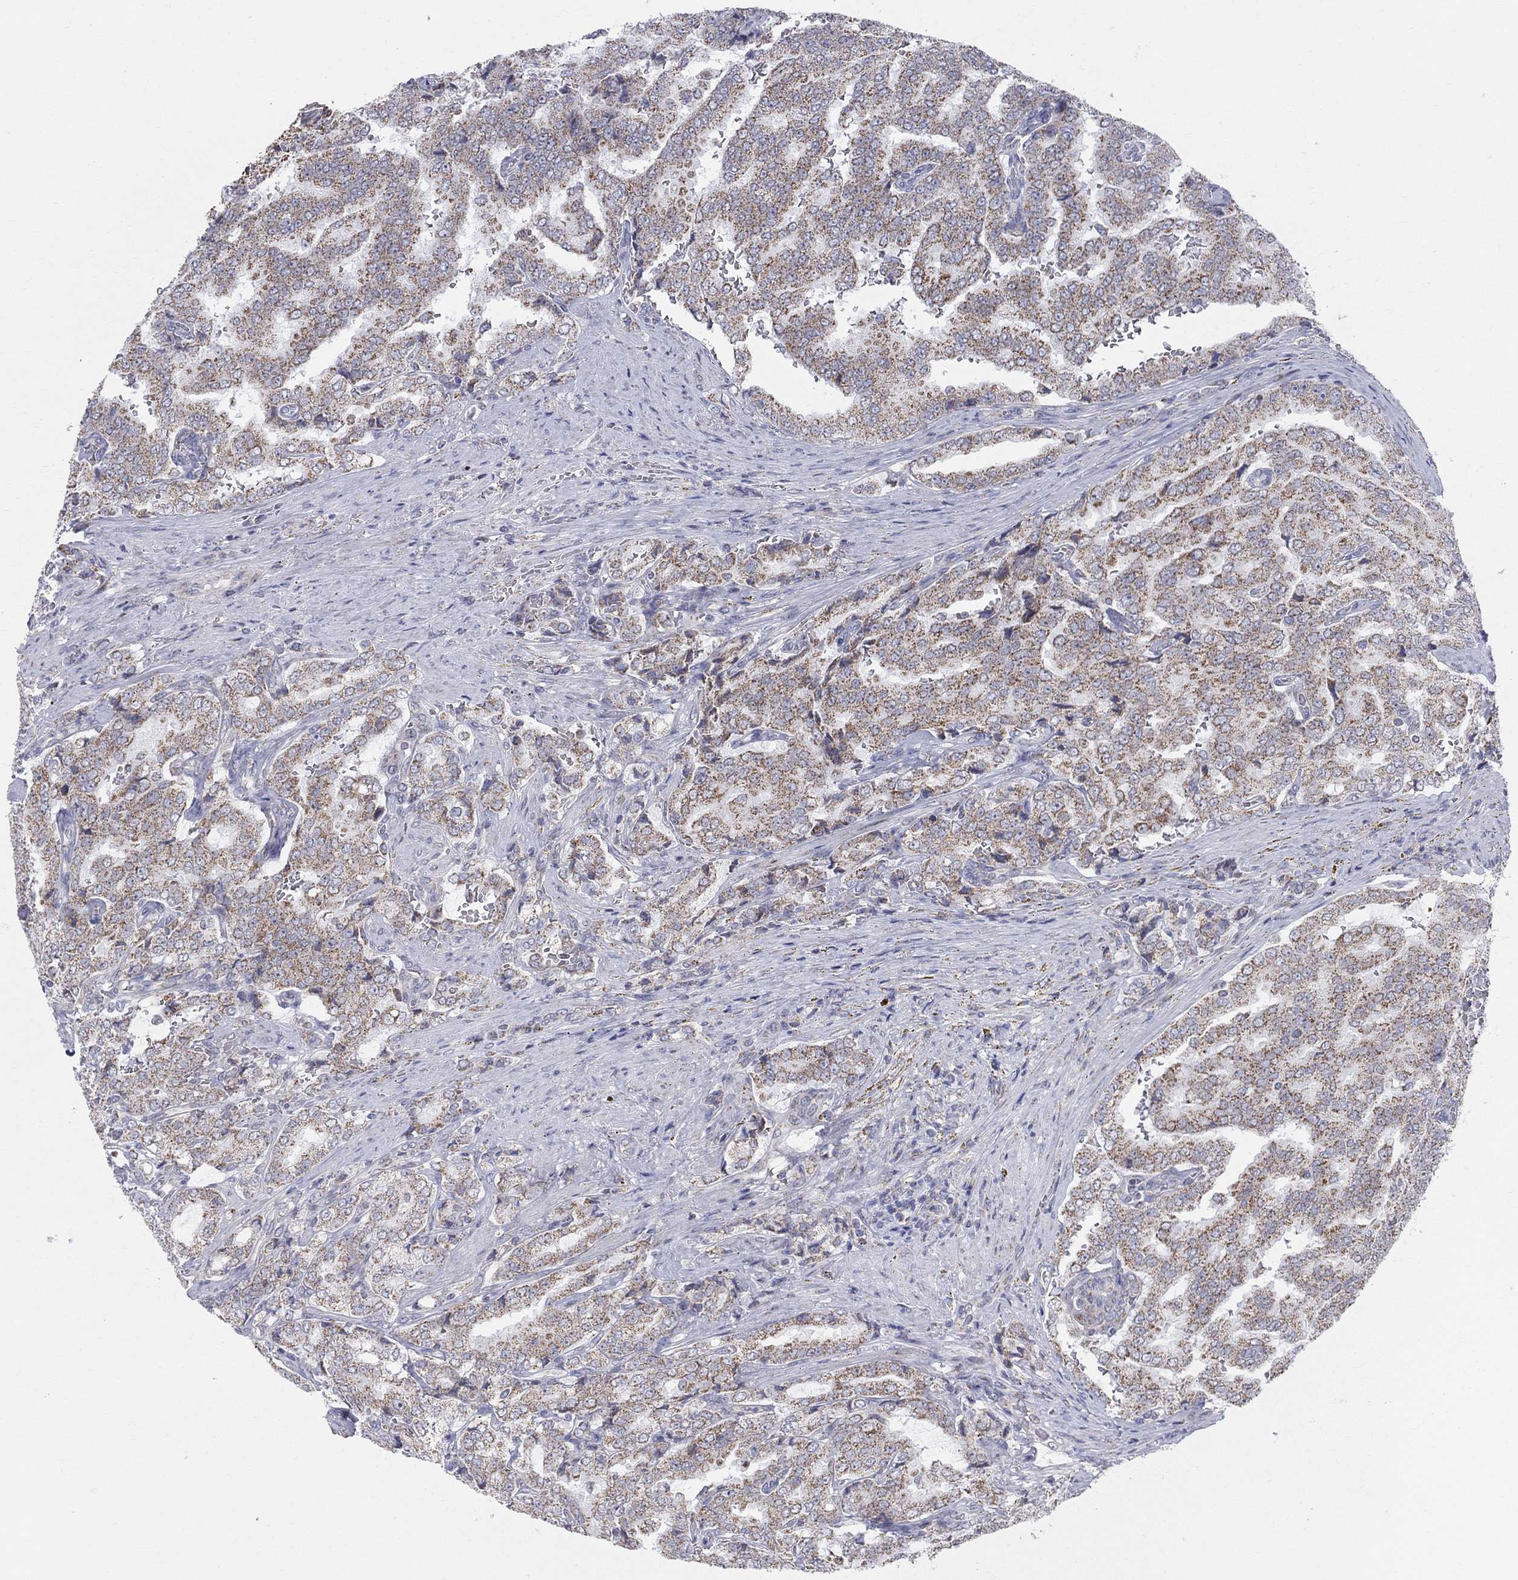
{"staining": {"intensity": "weak", "quantity": "25%-75%", "location": "cytoplasmic/membranous"}, "tissue": "prostate cancer", "cell_type": "Tumor cells", "image_type": "cancer", "snomed": [{"axis": "morphology", "description": "Adenocarcinoma, NOS"}, {"axis": "topography", "description": "Prostate"}], "caption": "A photomicrograph of human prostate cancer (adenocarcinoma) stained for a protein shows weak cytoplasmic/membranous brown staining in tumor cells. (Brightfield microscopy of DAB IHC at high magnification).", "gene": "KISS1R", "patient": {"sex": "male", "age": 65}}